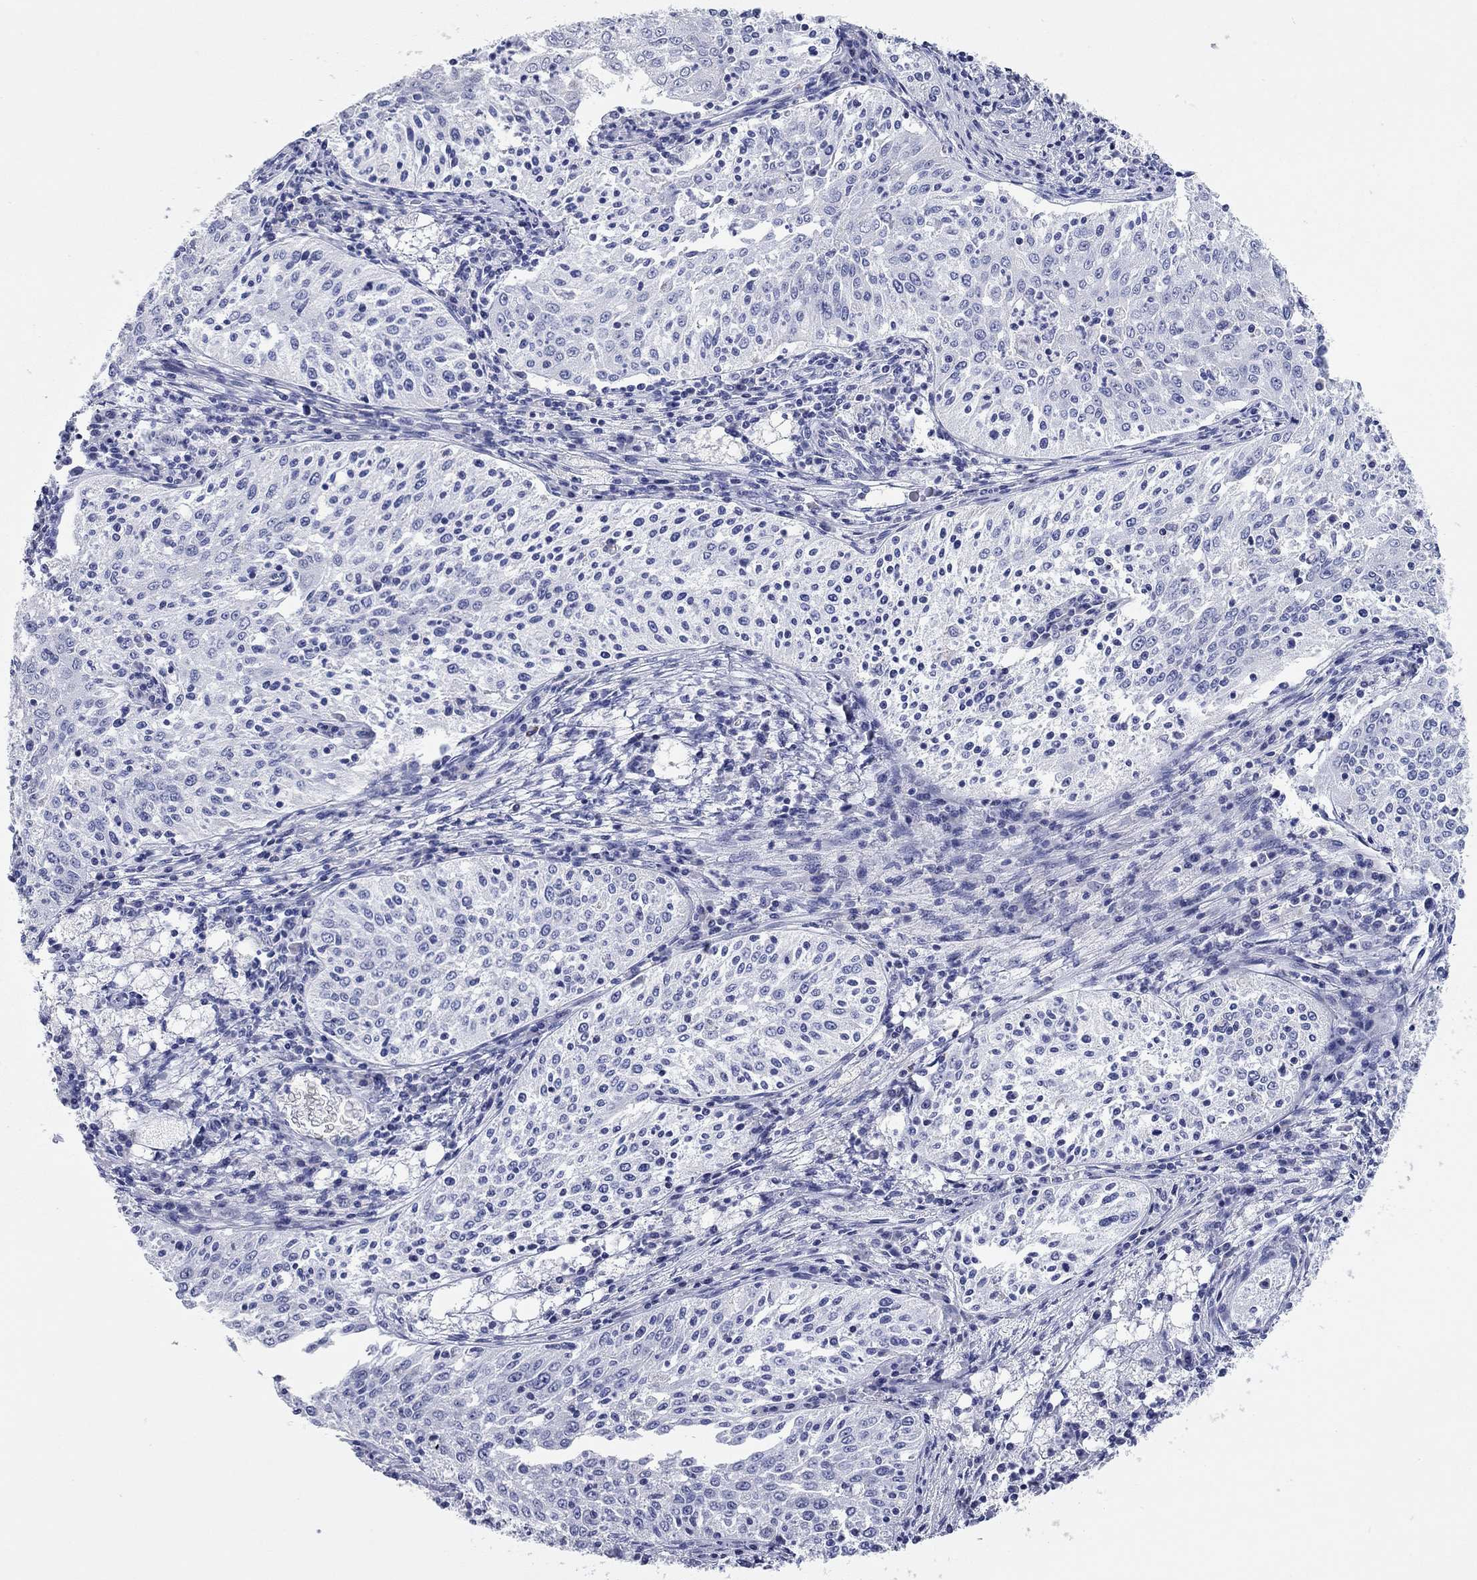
{"staining": {"intensity": "negative", "quantity": "none", "location": "none"}, "tissue": "cervical cancer", "cell_type": "Tumor cells", "image_type": "cancer", "snomed": [{"axis": "morphology", "description": "Squamous cell carcinoma, NOS"}, {"axis": "topography", "description": "Cervix"}], "caption": "The IHC photomicrograph has no significant positivity in tumor cells of cervical cancer tissue.", "gene": "CHI3L2", "patient": {"sex": "female", "age": 41}}